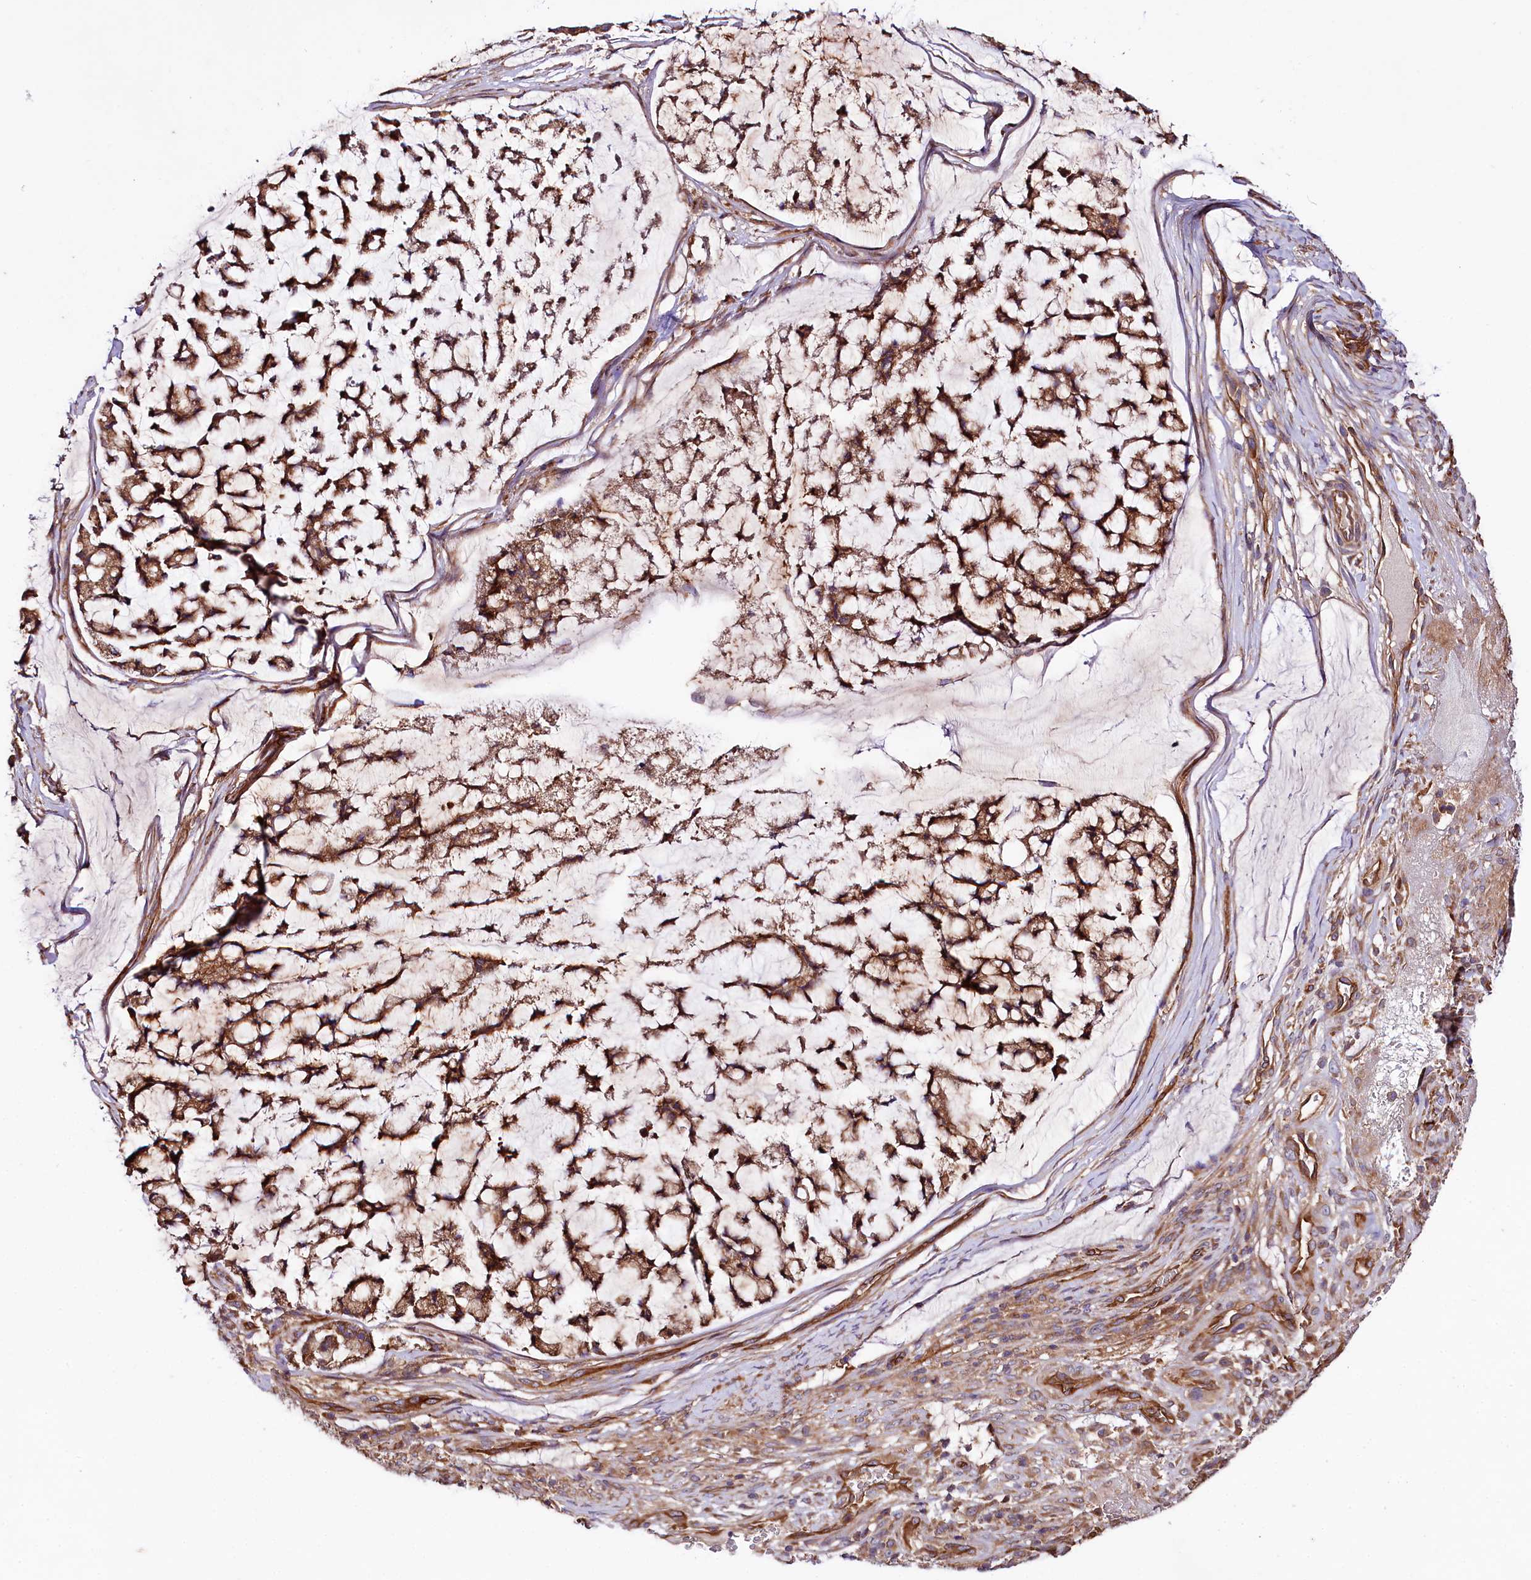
{"staining": {"intensity": "moderate", "quantity": ">75%", "location": "cytoplasmic/membranous"}, "tissue": "stomach cancer", "cell_type": "Tumor cells", "image_type": "cancer", "snomed": [{"axis": "morphology", "description": "Adenocarcinoma, NOS"}, {"axis": "topography", "description": "Stomach, lower"}], "caption": "Moderate cytoplasmic/membranous staining for a protein is present in about >75% of tumor cells of stomach cancer (adenocarcinoma) using immunohistochemistry (IHC).", "gene": "CEP295", "patient": {"sex": "male", "age": 67}}